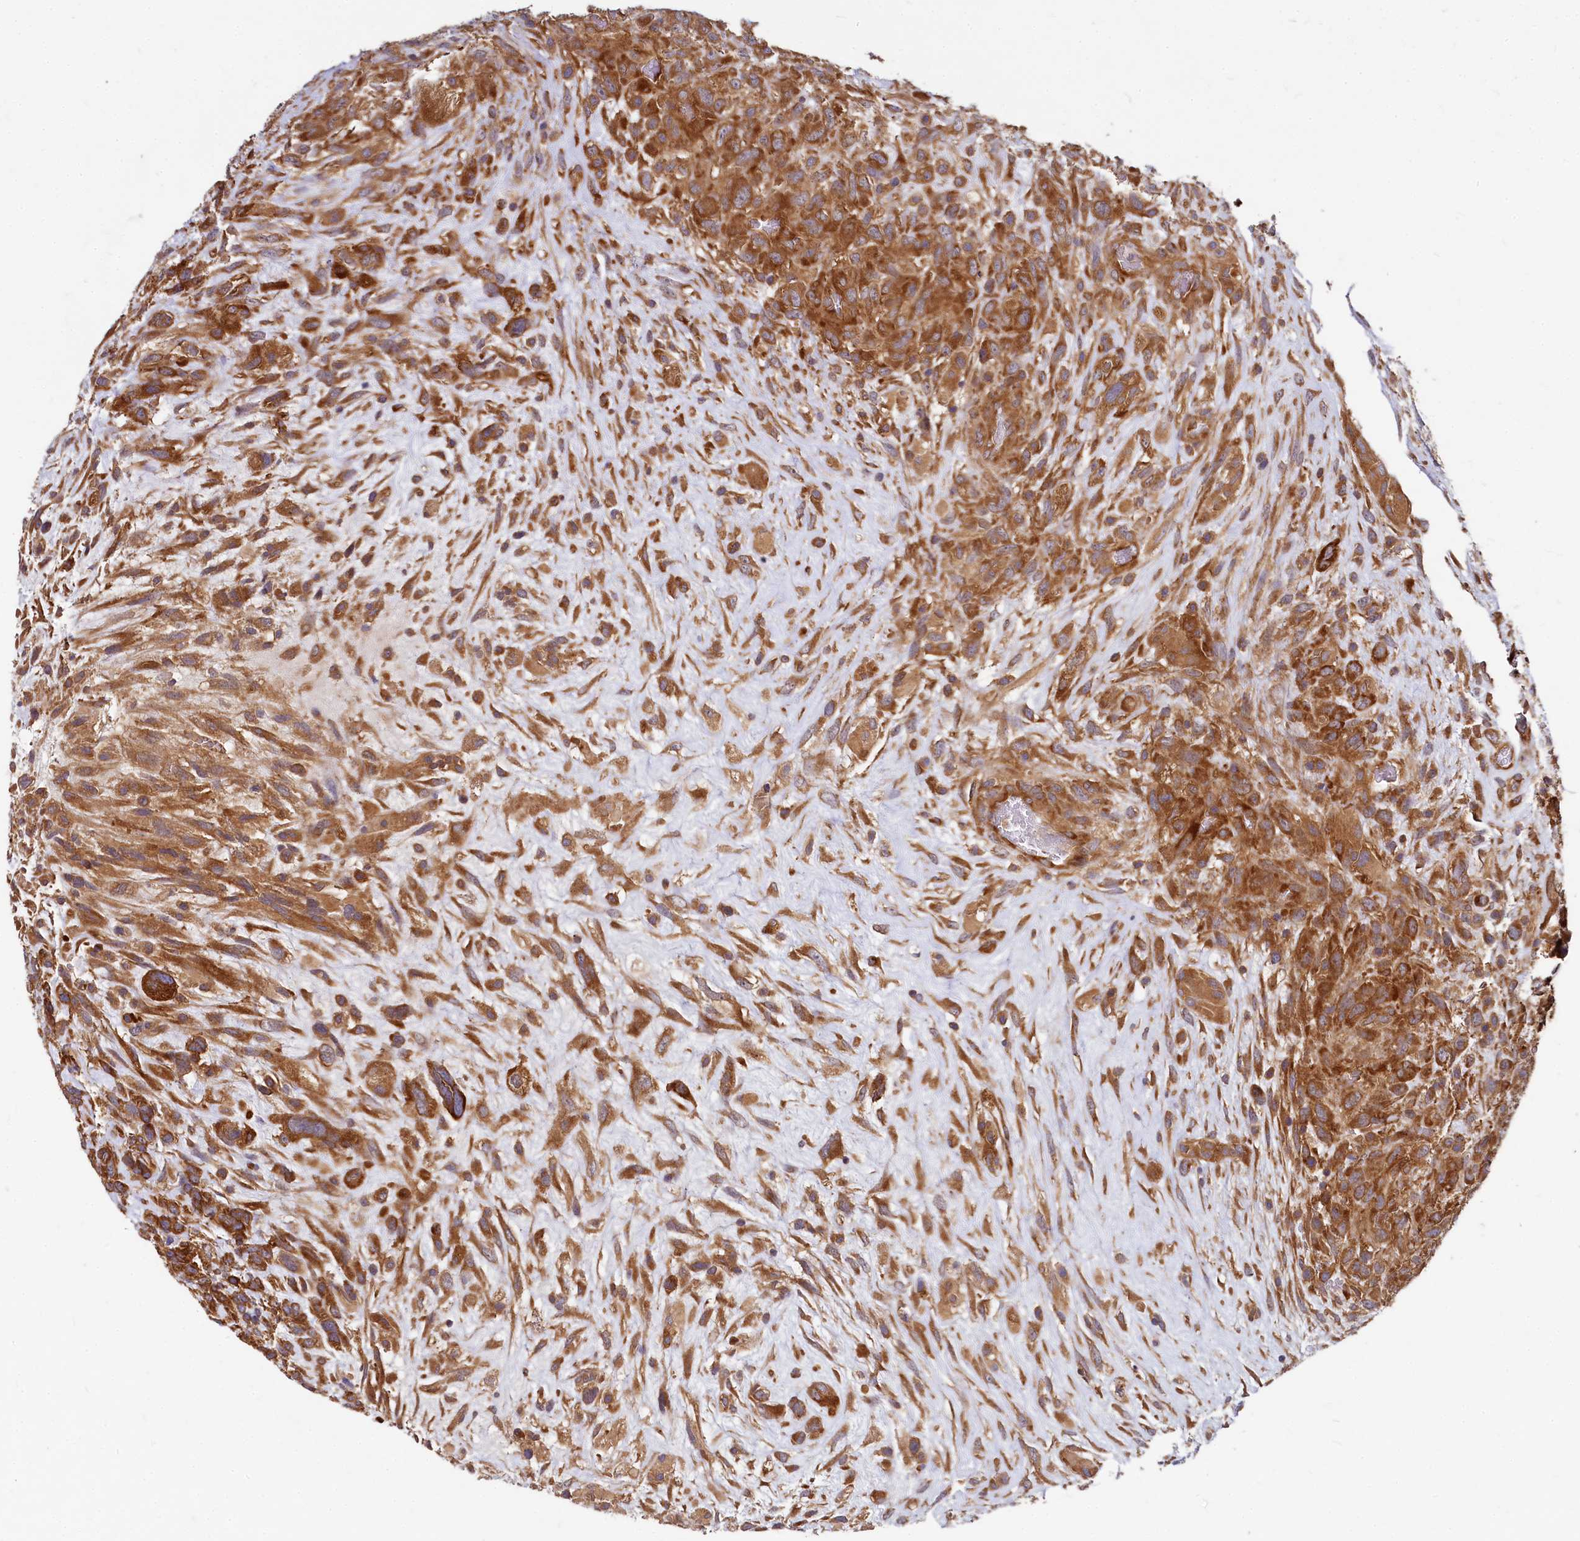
{"staining": {"intensity": "strong", "quantity": ">75%", "location": "cytoplasmic/membranous"}, "tissue": "glioma", "cell_type": "Tumor cells", "image_type": "cancer", "snomed": [{"axis": "morphology", "description": "Glioma, malignant, High grade"}, {"axis": "topography", "description": "Brain"}], "caption": "A histopathology image of human high-grade glioma (malignant) stained for a protein demonstrates strong cytoplasmic/membranous brown staining in tumor cells.", "gene": "EIF2B2", "patient": {"sex": "male", "age": 61}}